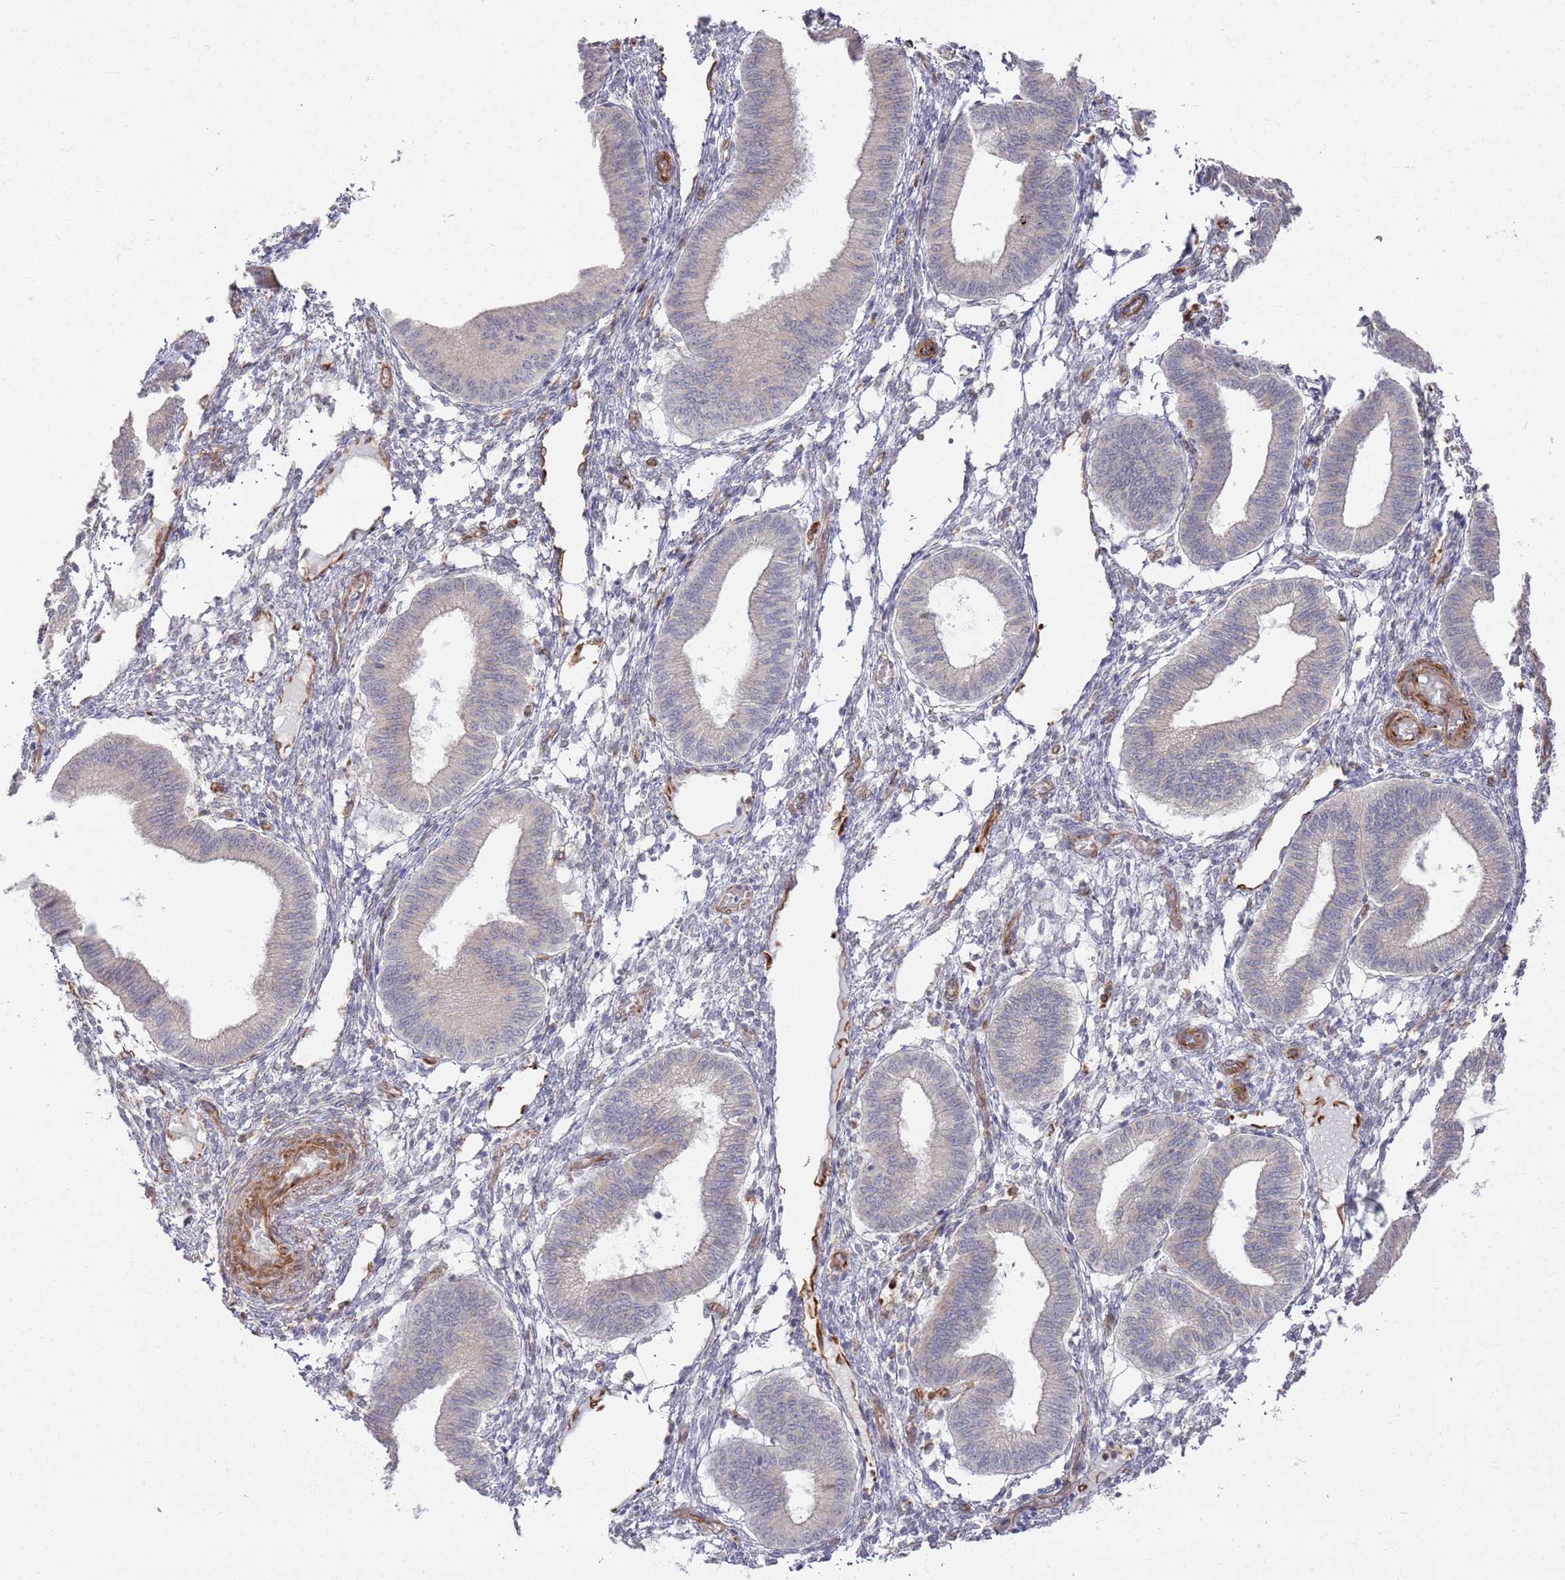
{"staining": {"intensity": "negative", "quantity": "none", "location": "none"}, "tissue": "endometrium", "cell_type": "Cells in endometrial stroma", "image_type": "normal", "snomed": [{"axis": "morphology", "description": "Normal tissue, NOS"}, {"axis": "topography", "description": "Endometrium"}], "caption": "The immunohistochemistry (IHC) micrograph has no significant expression in cells in endometrial stroma of endometrium. (DAB IHC, high magnification).", "gene": "PHF21A", "patient": {"sex": "female", "age": 39}}